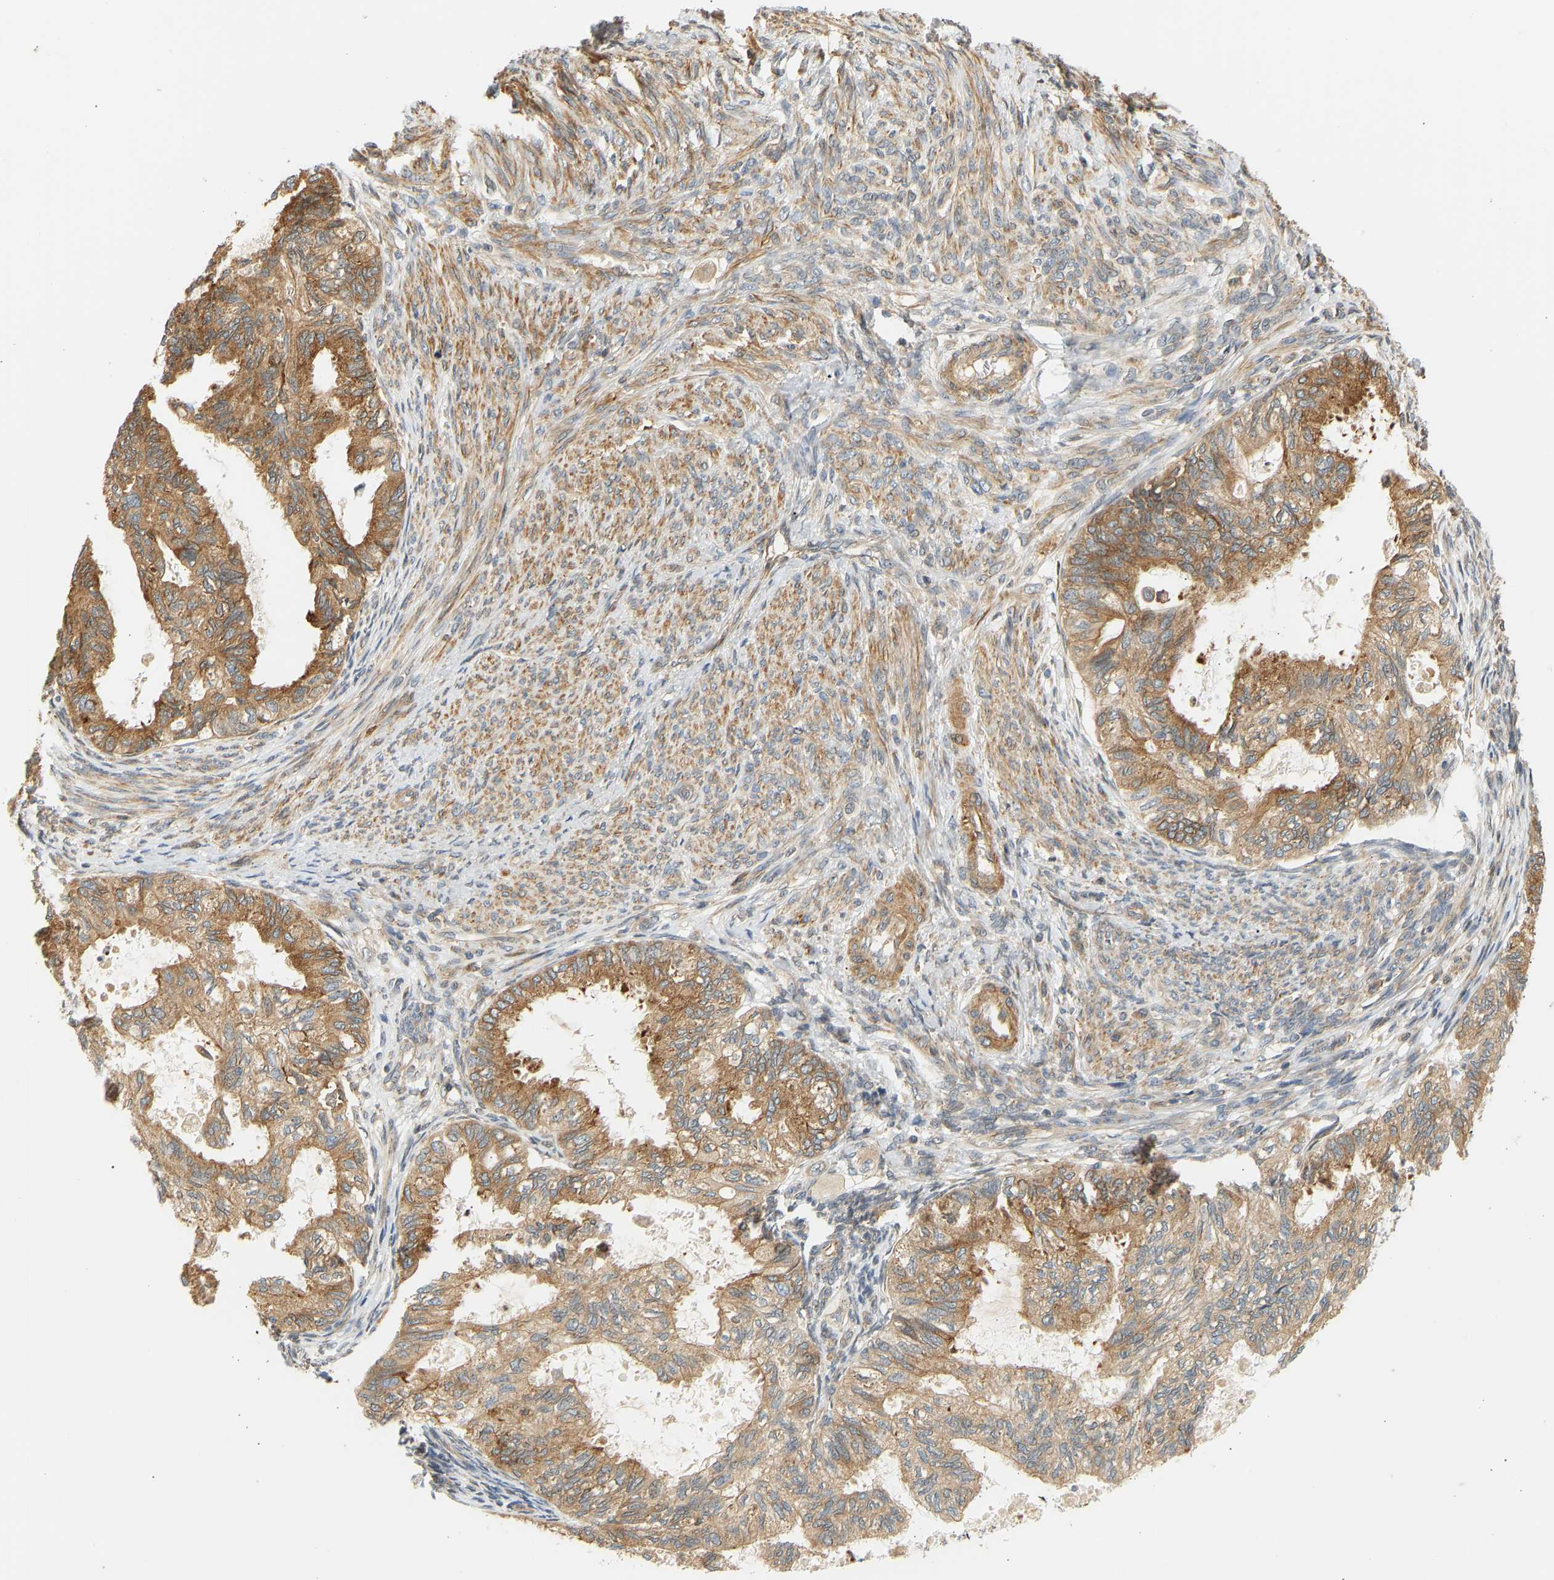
{"staining": {"intensity": "moderate", "quantity": ">75%", "location": "cytoplasmic/membranous"}, "tissue": "cervical cancer", "cell_type": "Tumor cells", "image_type": "cancer", "snomed": [{"axis": "morphology", "description": "Normal tissue, NOS"}, {"axis": "morphology", "description": "Adenocarcinoma, NOS"}, {"axis": "topography", "description": "Cervix"}, {"axis": "topography", "description": "Endometrium"}], "caption": "Immunohistochemistry micrograph of human cervical cancer stained for a protein (brown), which exhibits medium levels of moderate cytoplasmic/membranous expression in approximately >75% of tumor cells.", "gene": "CEP57", "patient": {"sex": "female", "age": 86}}